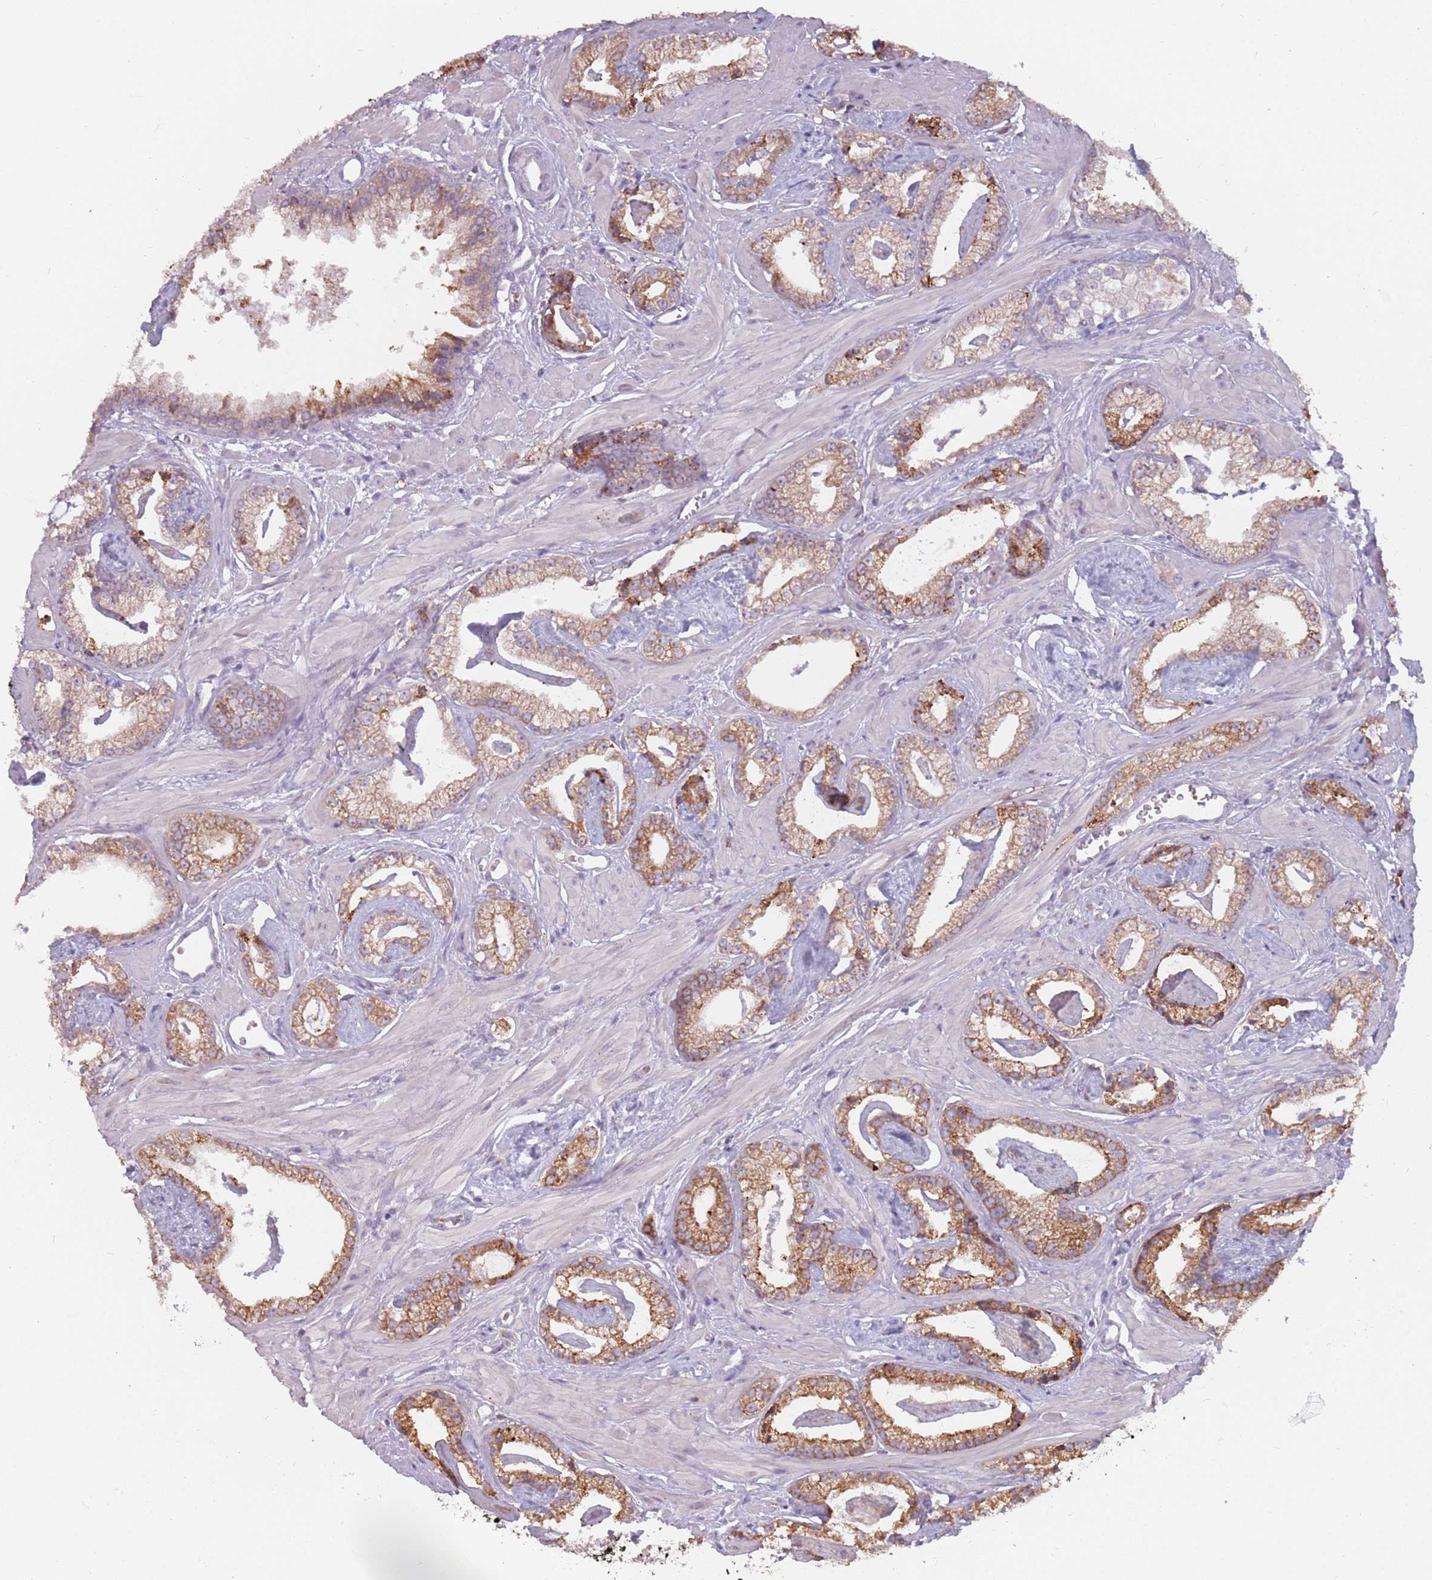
{"staining": {"intensity": "moderate", "quantity": ">75%", "location": "cytoplasmic/membranous"}, "tissue": "prostate cancer", "cell_type": "Tumor cells", "image_type": "cancer", "snomed": [{"axis": "morphology", "description": "Adenocarcinoma, Low grade"}, {"axis": "topography", "description": "Prostate"}], "caption": "The histopathology image shows immunohistochemical staining of prostate low-grade adenocarcinoma. There is moderate cytoplasmic/membranous positivity is present in approximately >75% of tumor cells.", "gene": "RPS9", "patient": {"sex": "male", "age": 60}}